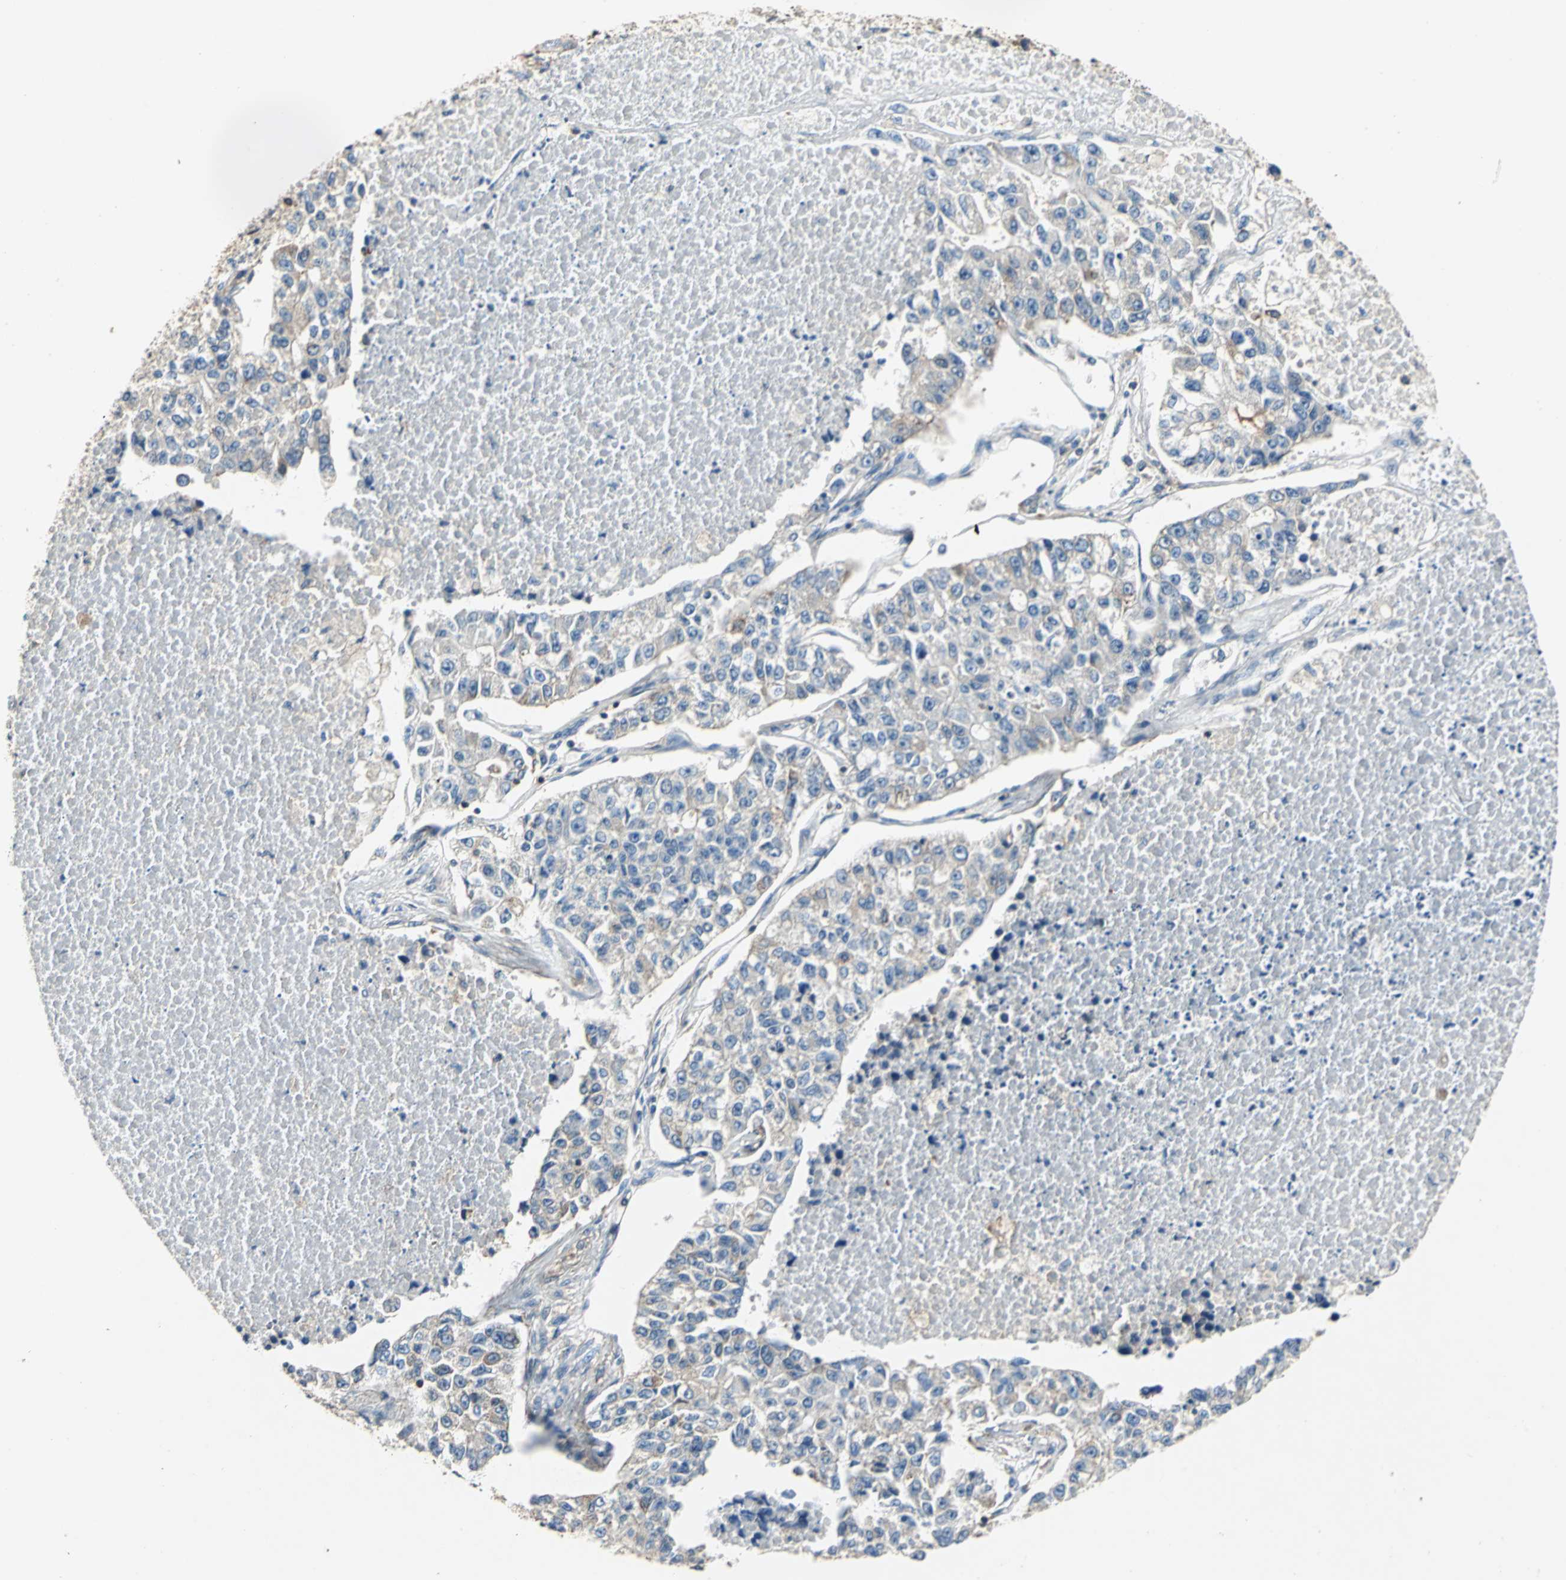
{"staining": {"intensity": "weak", "quantity": "25%-75%", "location": "cytoplasmic/membranous"}, "tissue": "lung cancer", "cell_type": "Tumor cells", "image_type": "cancer", "snomed": [{"axis": "morphology", "description": "Adenocarcinoma, NOS"}, {"axis": "topography", "description": "Lung"}], "caption": "This is a micrograph of immunohistochemistry (IHC) staining of lung adenocarcinoma, which shows weak staining in the cytoplasmic/membranous of tumor cells.", "gene": "DDX3Y", "patient": {"sex": "male", "age": 49}}